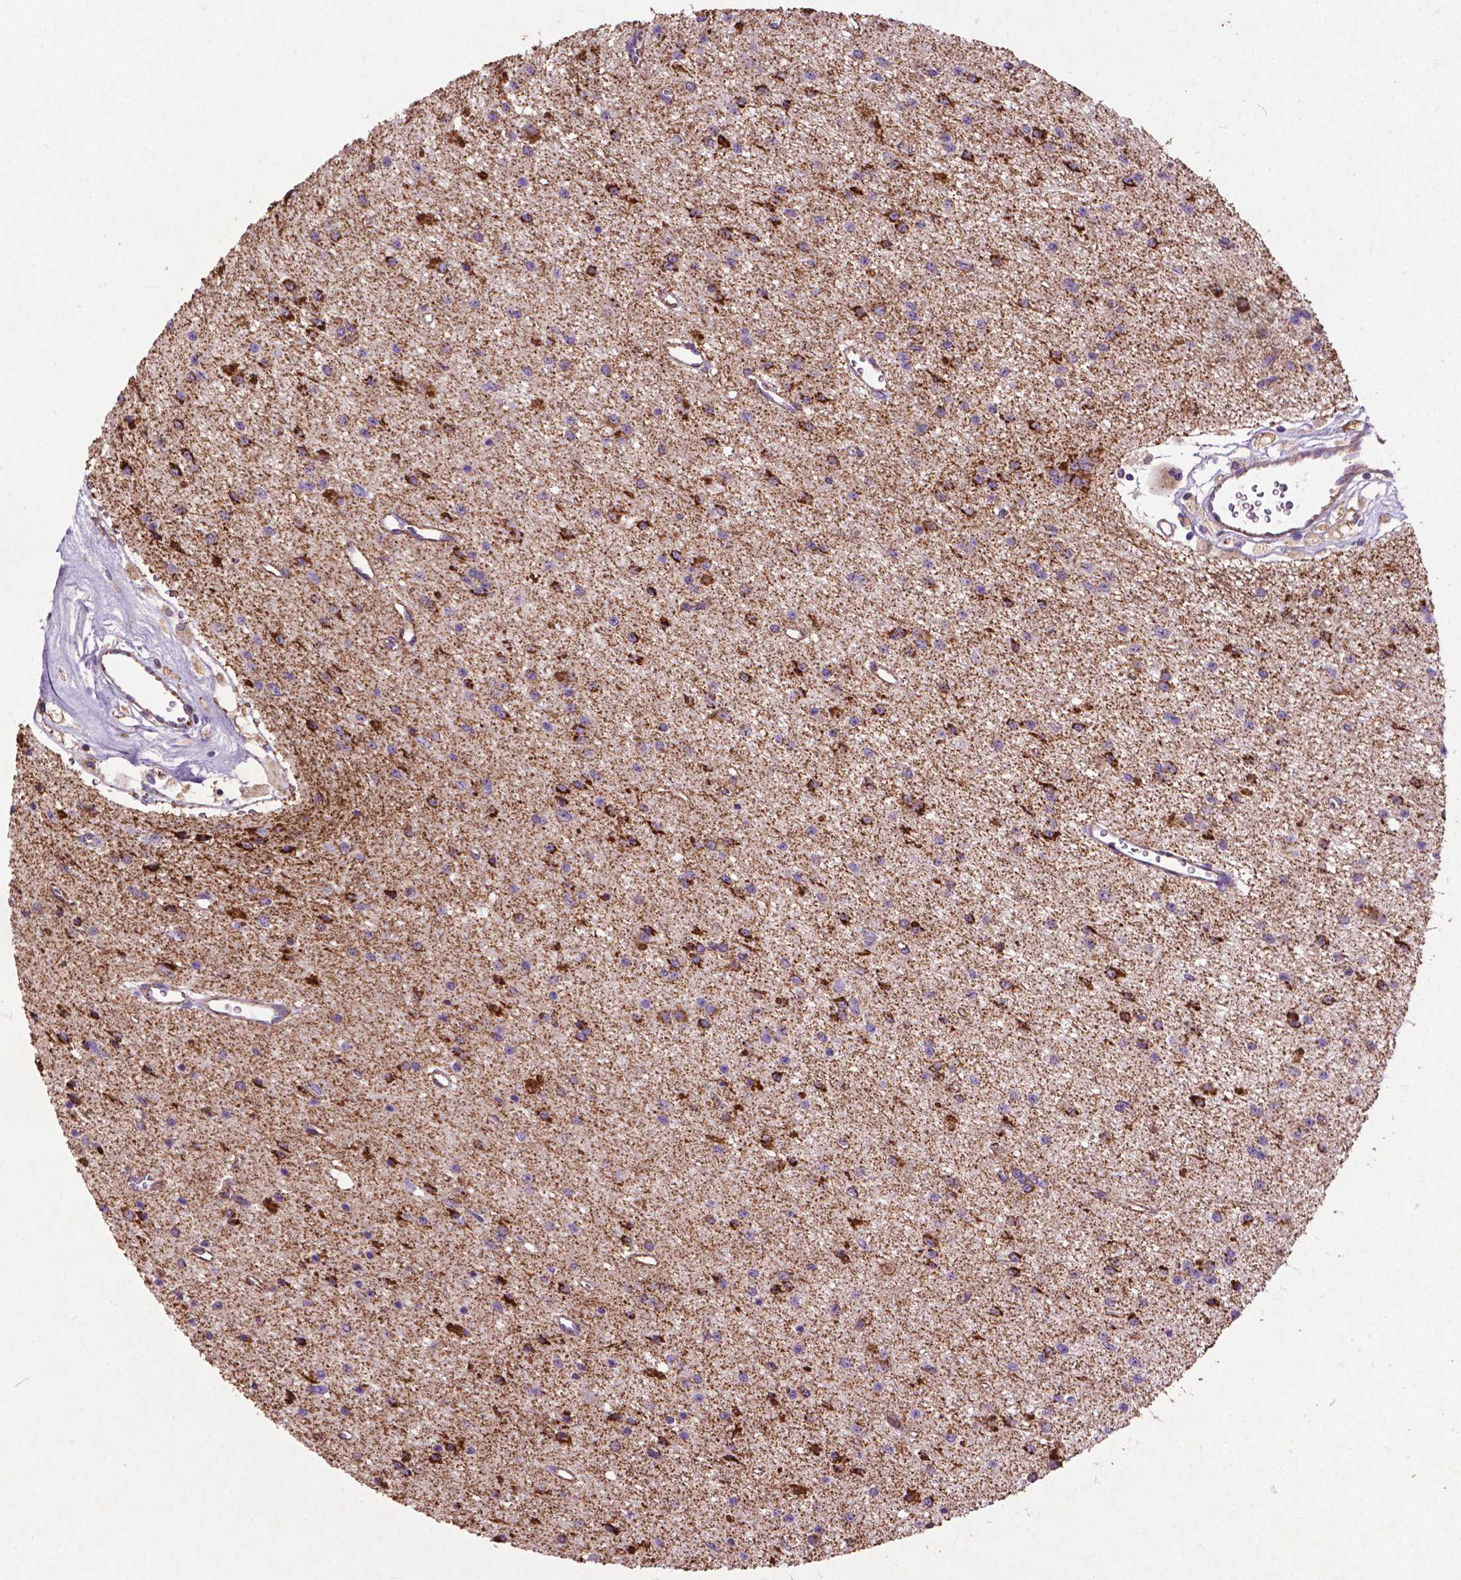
{"staining": {"intensity": "strong", "quantity": "25%-75%", "location": "cytoplasmic/membranous"}, "tissue": "glioma", "cell_type": "Tumor cells", "image_type": "cancer", "snomed": [{"axis": "morphology", "description": "Glioma, malignant, Low grade"}, {"axis": "topography", "description": "Brain"}], "caption": "Brown immunohistochemical staining in human low-grade glioma (malignant) demonstrates strong cytoplasmic/membranous positivity in about 25%-75% of tumor cells.", "gene": "THEGL", "patient": {"sex": "female", "age": 45}}